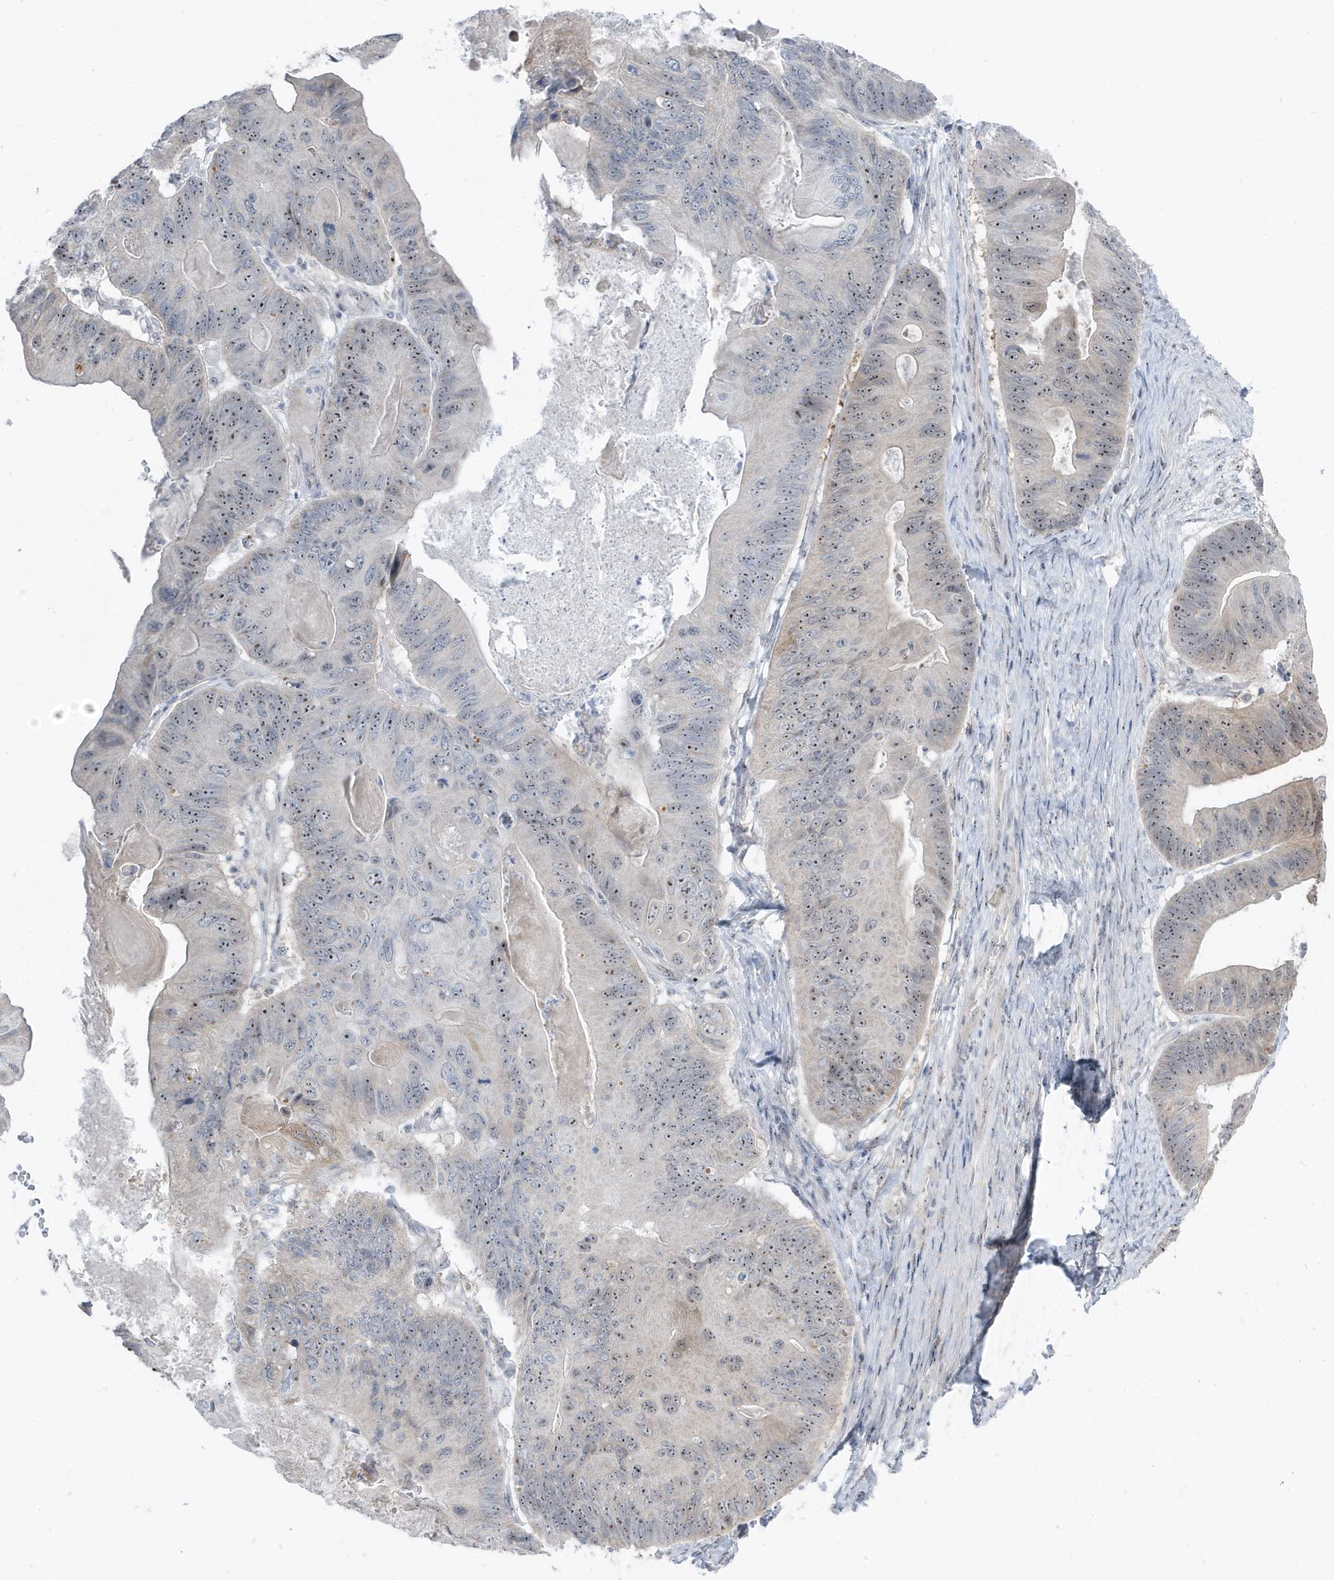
{"staining": {"intensity": "moderate", "quantity": "25%-75%", "location": "nuclear"}, "tissue": "ovarian cancer", "cell_type": "Tumor cells", "image_type": "cancer", "snomed": [{"axis": "morphology", "description": "Cystadenocarcinoma, mucinous, NOS"}, {"axis": "topography", "description": "Ovary"}], "caption": "Protein staining of ovarian cancer tissue shows moderate nuclear positivity in approximately 25%-75% of tumor cells.", "gene": "TSEN15", "patient": {"sex": "female", "age": 61}}